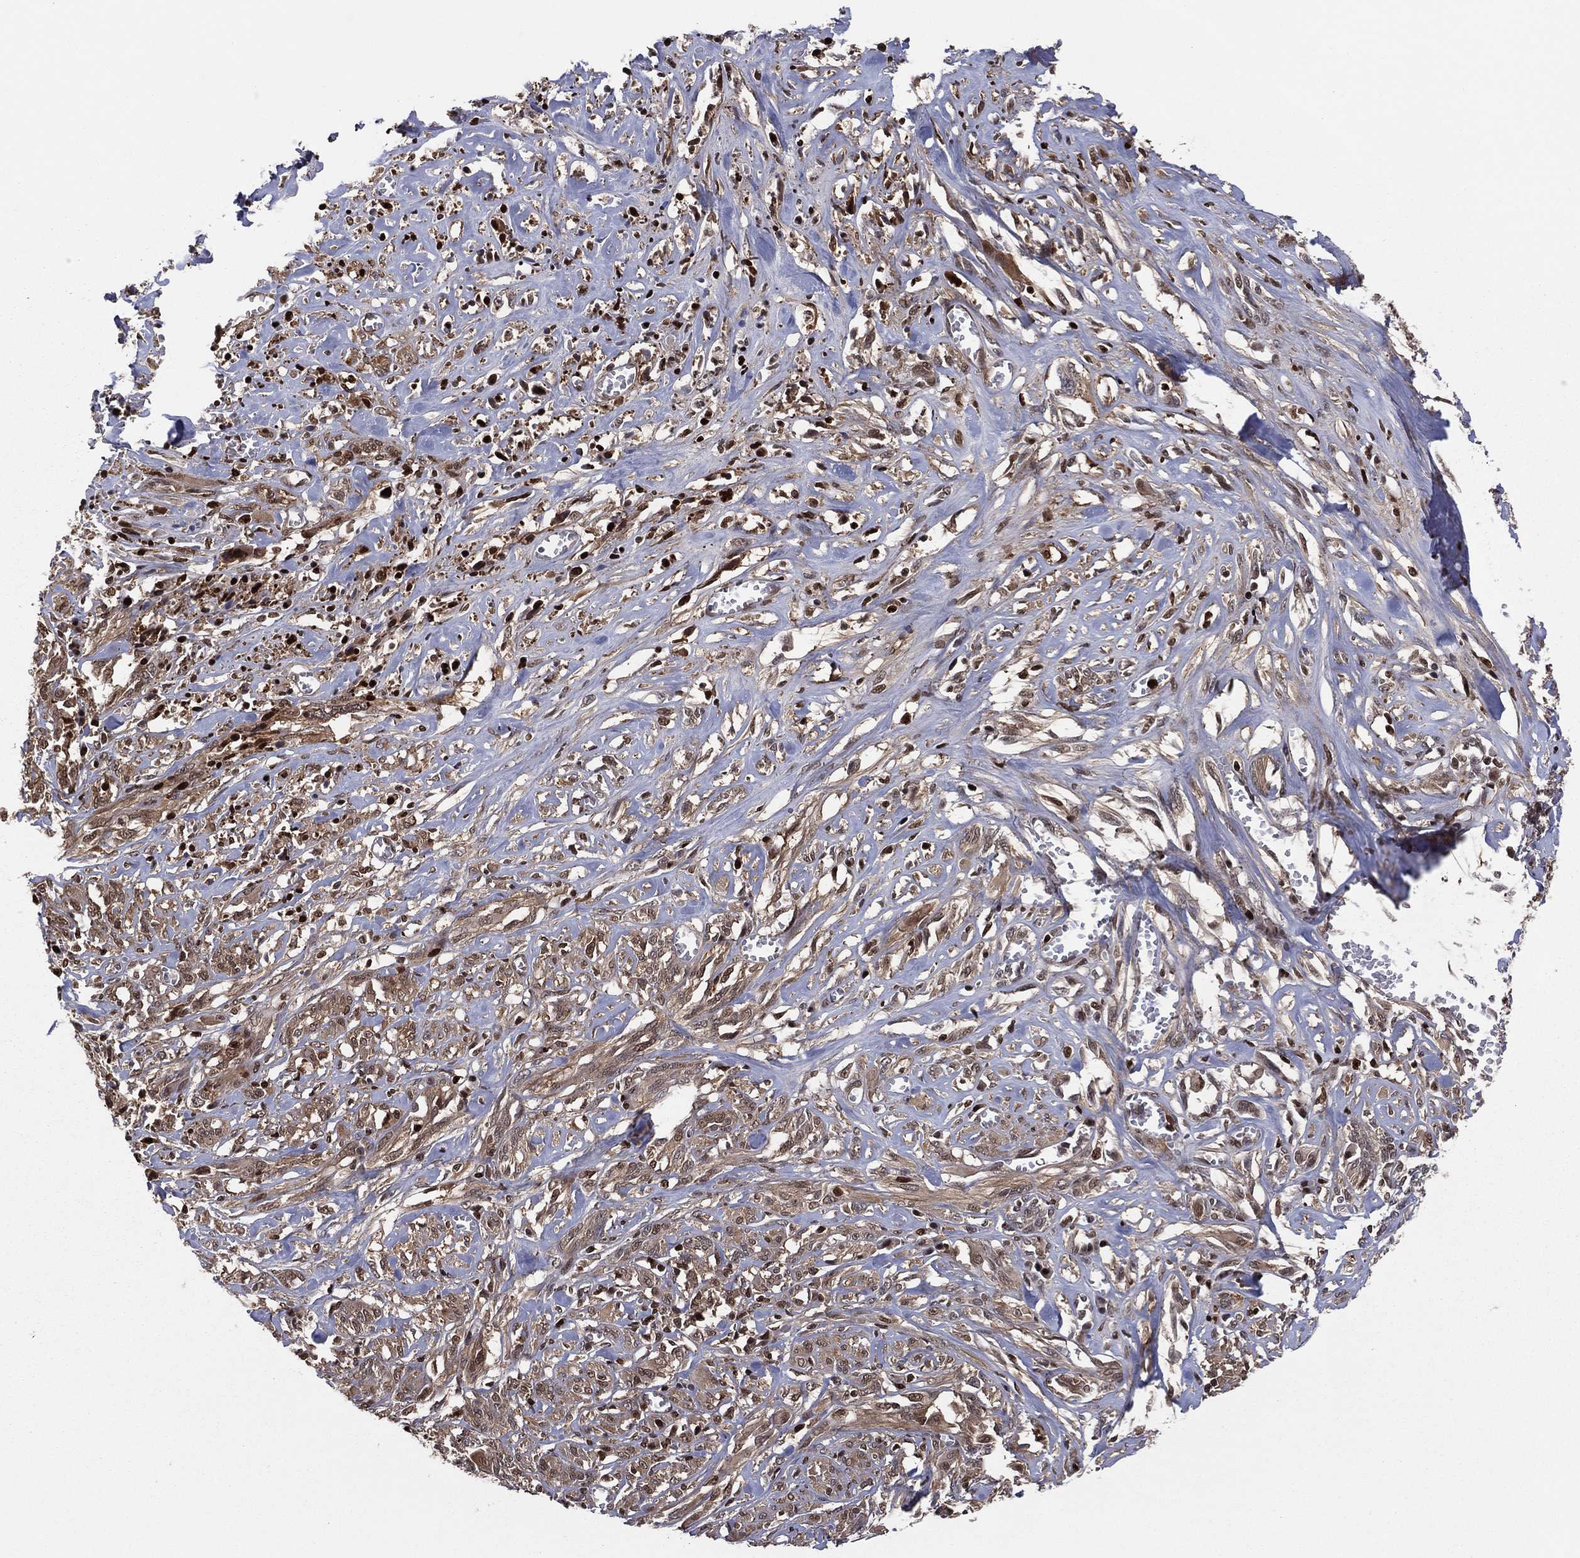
{"staining": {"intensity": "moderate", "quantity": ">75%", "location": "cytoplasmic/membranous"}, "tissue": "melanoma", "cell_type": "Tumor cells", "image_type": "cancer", "snomed": [{"axis": "morphology", "description": "Malignant melanoma, NOS"}, {"axis": "topography", "description": "Skin"}], "caption": "Protein expression analysis of human melanoma reveals moderate cytoplasmic/membranous positivity in about >75% of tumor cells. Nuclei are stained in blue.", "gene": "PSMA1", "patient": {"sex": "female", "age": 91}}